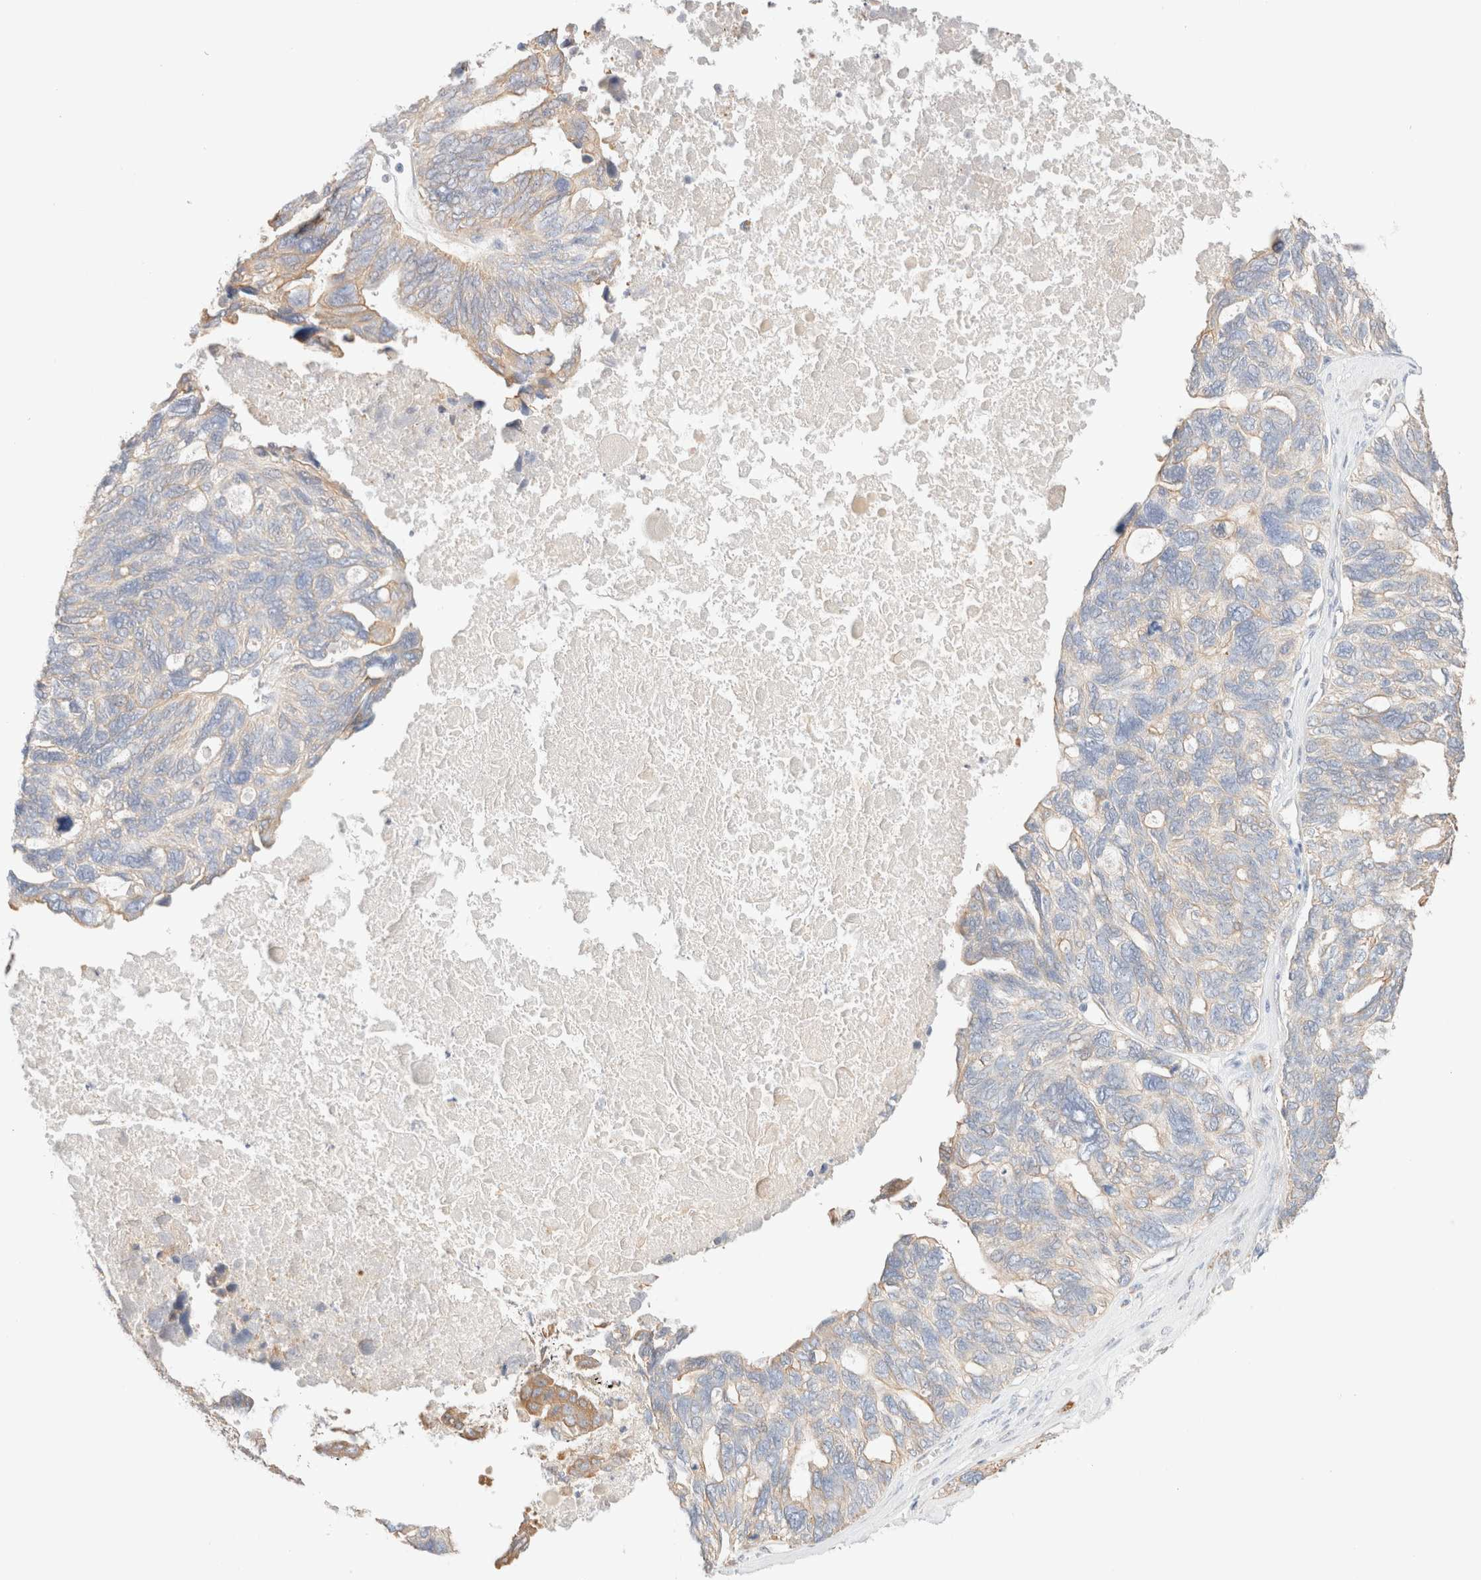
{"staining": {"intensity": "negative", "quantity": "none", "location": "none"}, "tissue": "ovarian cancer", "cell_type": "Tumor cells", "image_type": "cancer", "snomed": [{"axis": "morphology", "description": "Cystadenocarcinoma, serous, NOS"}, {"axis": "topography", "description": "Ovary"}], "caption": "Immunohistochemistry histopathology image of ovarian serous cystadenocarcinoma stained for a protein (brown), which shows no expression in tumor cells. The staining is performed using DAB (3,3'-diaminobenzidine) brown chromogen with nuclei counter-stained in using hematoxylin.", "gene": "NIBAN2", "patient": {"sex": "female", "age": 79}}